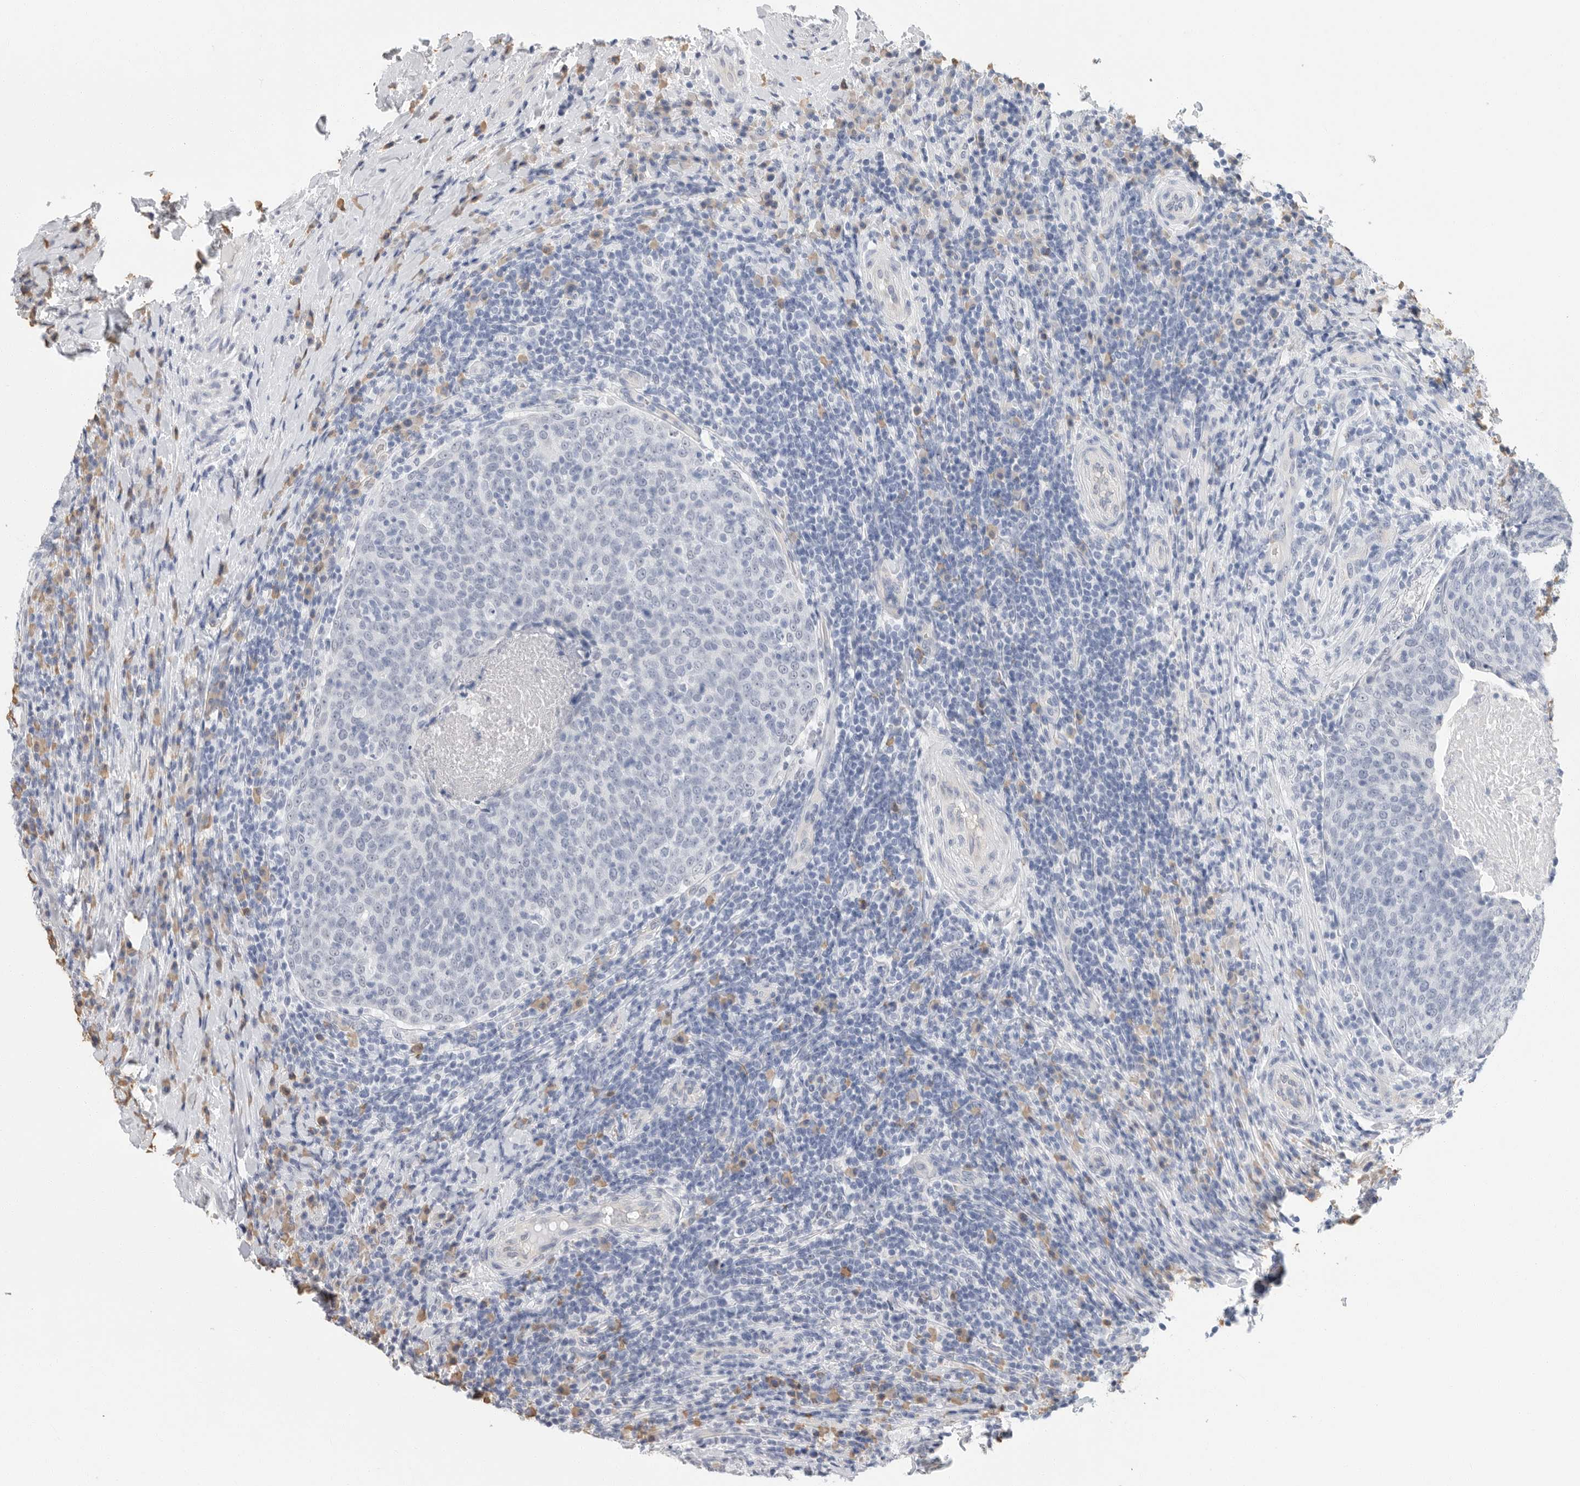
{"staining": {"intensity": "negative", "quantity": "none", "location": "none"}, "tissue": "head and neck cancer", "cell_type": "Tumor cells", "image_type": "cancer", "snomed": [{"axis": "morphology", "description": "Squamous cell carcinoma, NOS"}, {"axis": "morphology", "description": "Squamous cell carcinoma, metastatic, NOS"}, {"axis": "topography", "description": "Lymph node"}, {"axis": "topography", "description": "Head-Neck"}], "caption": "DAB immunohistochemical staining of head and neck cancer displays no significant staining in tumor cells. Nuclei are stained in blue.", "gene": "ARHGEF10", "patient": {"sex": "male", "age": 62}}